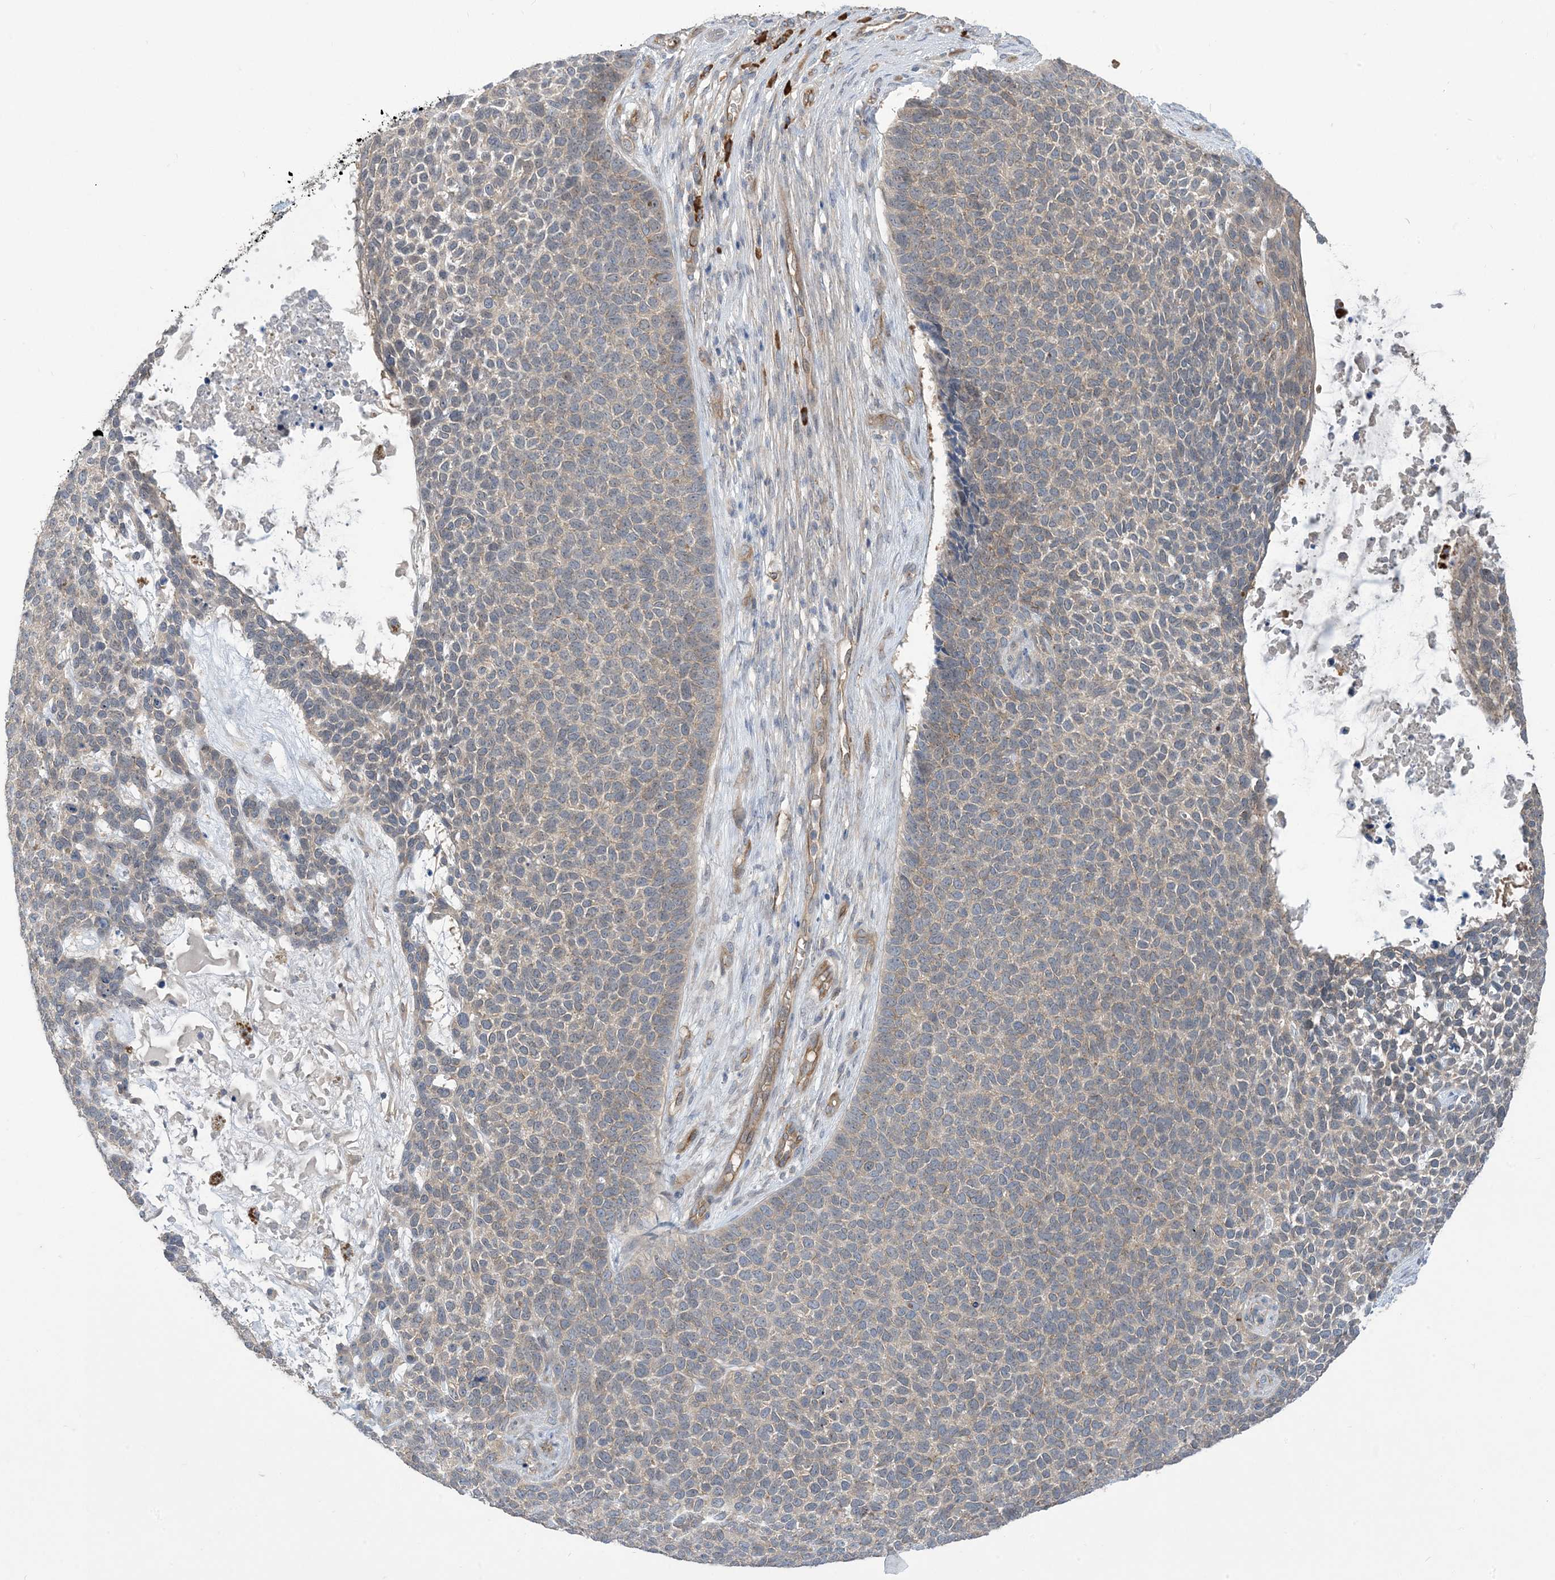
{"staining": {"intensity": "weak", "quantity": "<25%", "location": "cytoplasmic/membranous"}, "tissue": "skin cancer", "cell_type": "Tumor cells", "image_type": "cancer", "snomed": [{"axis": "morphology", "description": "Basal cell carcinoma"}, {"axis": "topography", "description": "Skin"}], "caption": "Immunohistochemistry histopathology image of neoplastic tissue: human skin cancer (basal cell carcinoma) stained with DAB exhibits no significant protein expression in tumor cells.", "gene": "AOC1", "patient": {"sex": "female", "age": 84}}